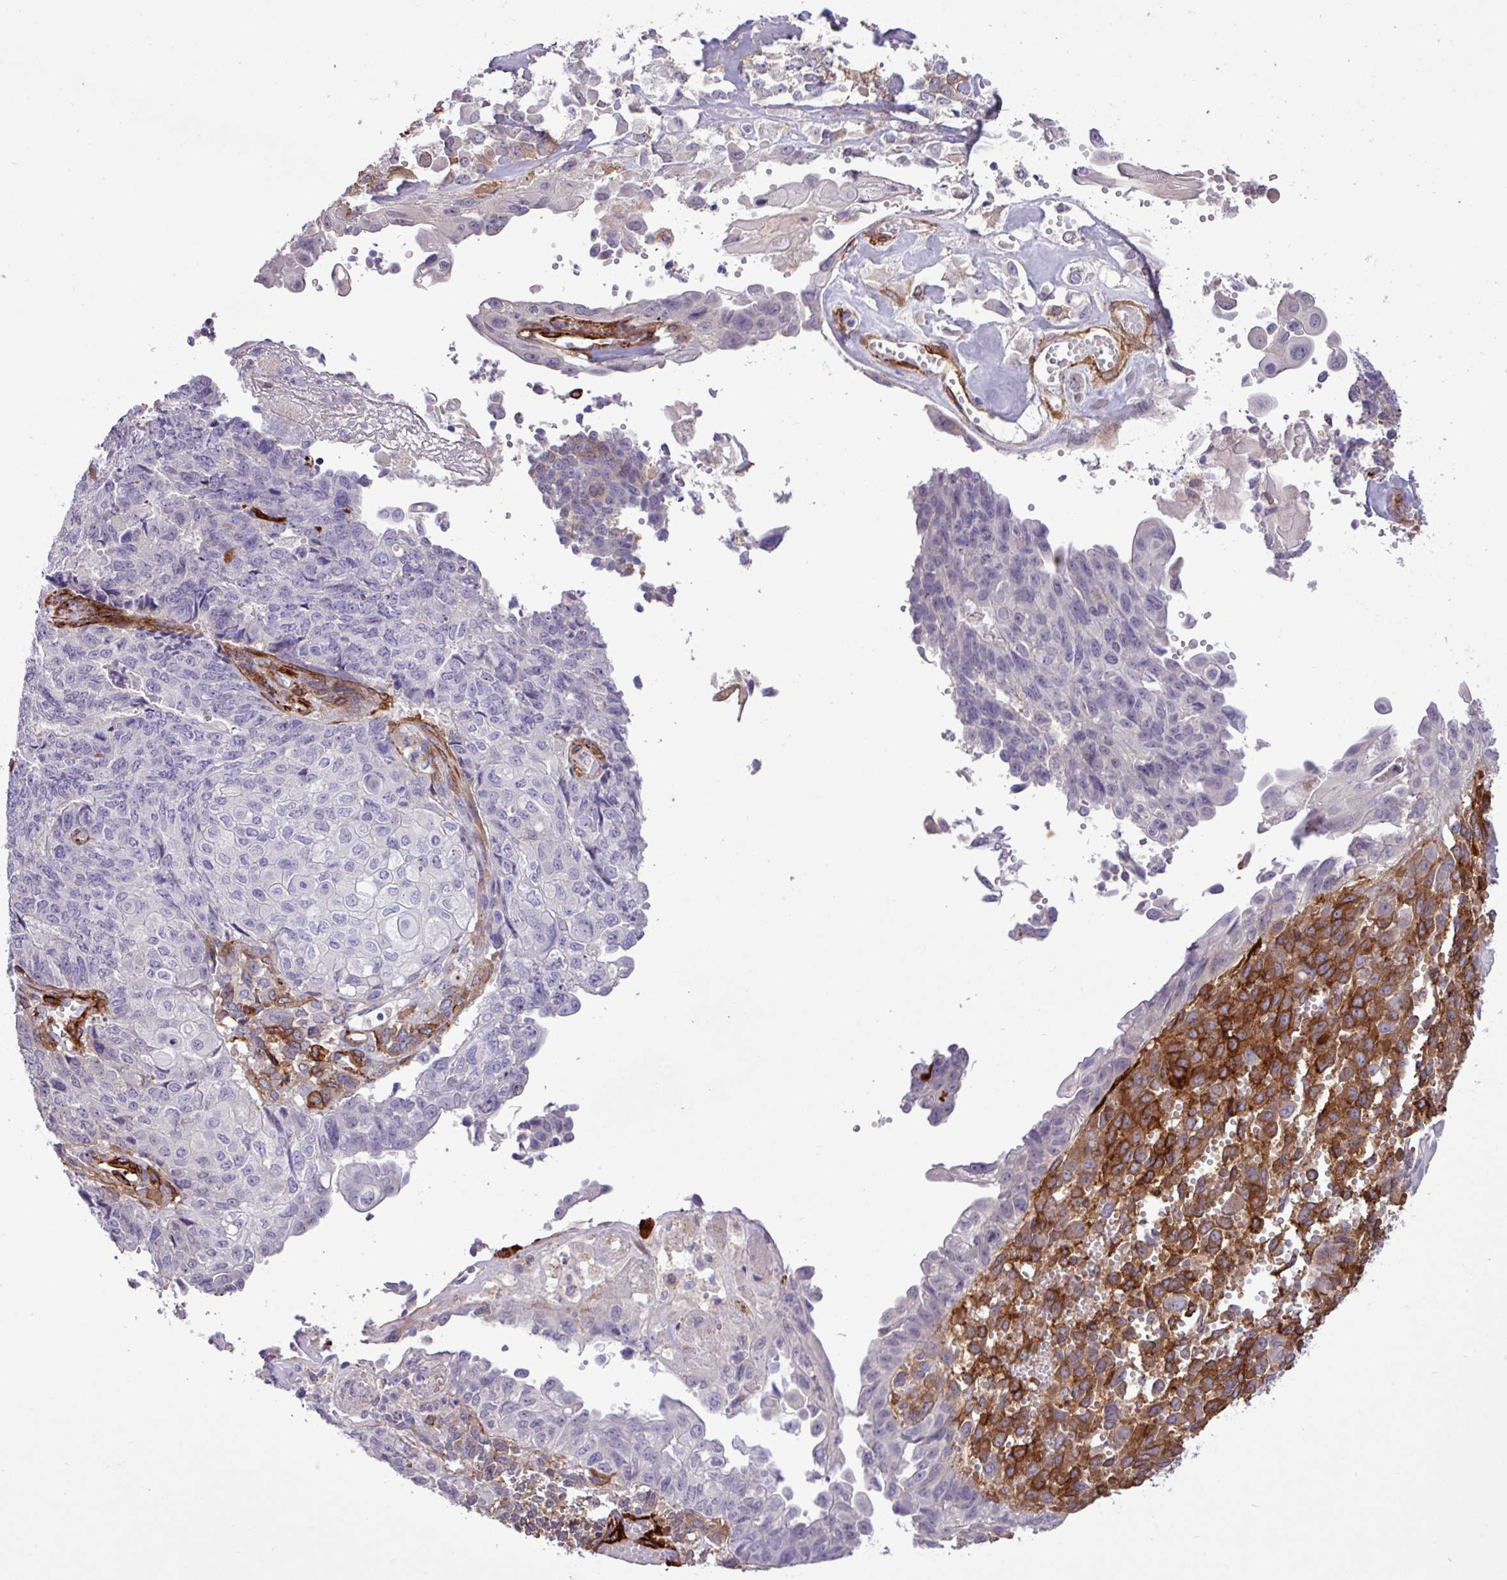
{"staining": {"intensity": "negative", "quantity": "none", "location": "none"}, "tissue": "endometrial cancer", "cell_type": "Tumor cells", "image_type": "cancer", "snomed": [{"axis": "morphology", "description": "Adenocarcinoma, NOS"}, {"axis": "topography", "description": "Endometrium"}], "caption": "DAB immunohistochemical staining of endometrial cancer (adenocarcinoma) displays no significant expression in tumor cells. (Brightfield microscopy of DAB (3,3'-diaminobenzidine) immunohistochemistry at high magnification).", "gene": "CD248", "patient": {"sex": "female", "age": 32}}